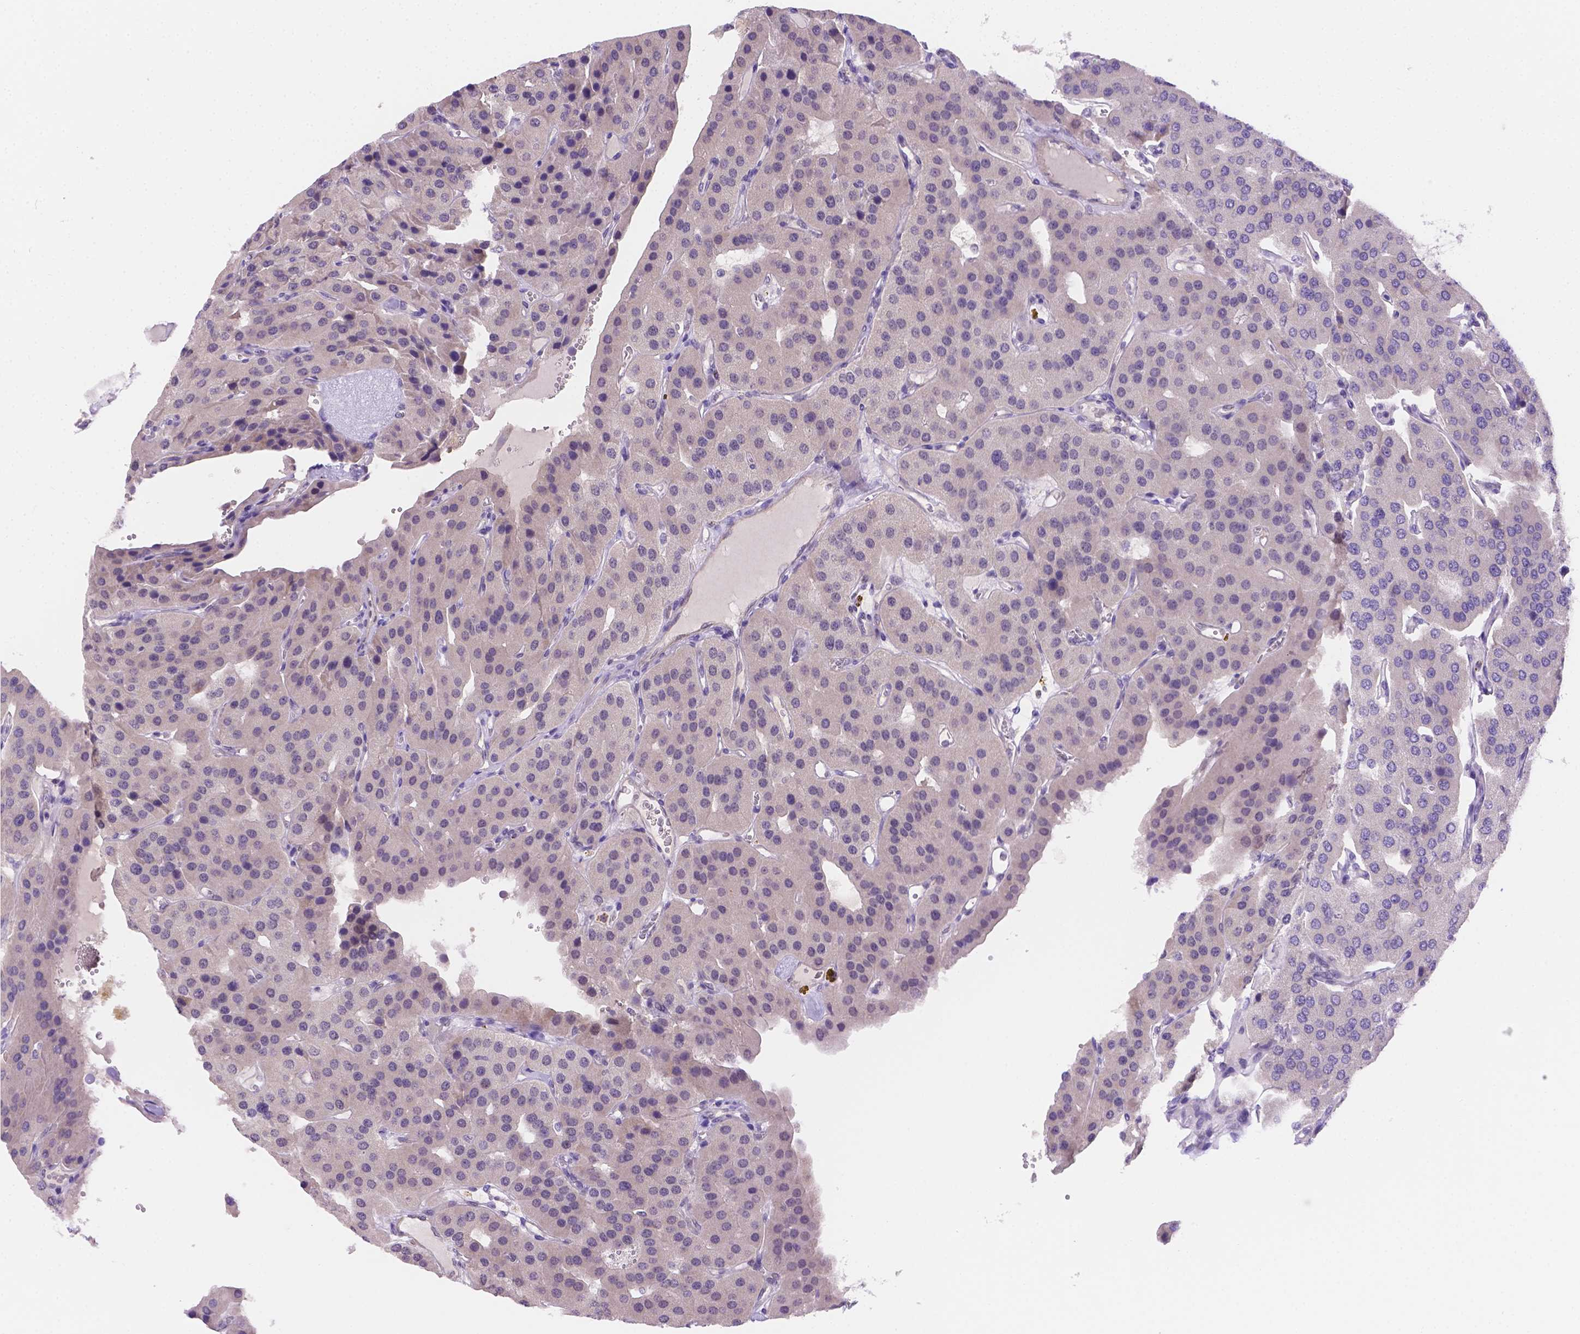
{"staining": {"intensity": "negative", "quantity": "none", "location": "none"}, "tissue": "parathyroid gland", "cell_type": "Glandular cells", "image_type": "normal", "snomed": [{"axis": "morphology", "description": "Normal tissue, NOS"}, {"axis": "morphology", "description": "Adenoma, NOS"}, {"axis": "topography", "description": "Parathyroid gland"}], "caption": "This histopathology image is of normal parathyroid gland stained with IHC to label a protein in brown with the nuclei are counter-stained blue. There is no positivity in glandular cells. (Brightfield microscopy of DAB (3,3'-diaminobenzidine) immunohistochemistry at high magnification).", "gene": "NXPE2", "patient": {"sex": "female", "age": 86}}